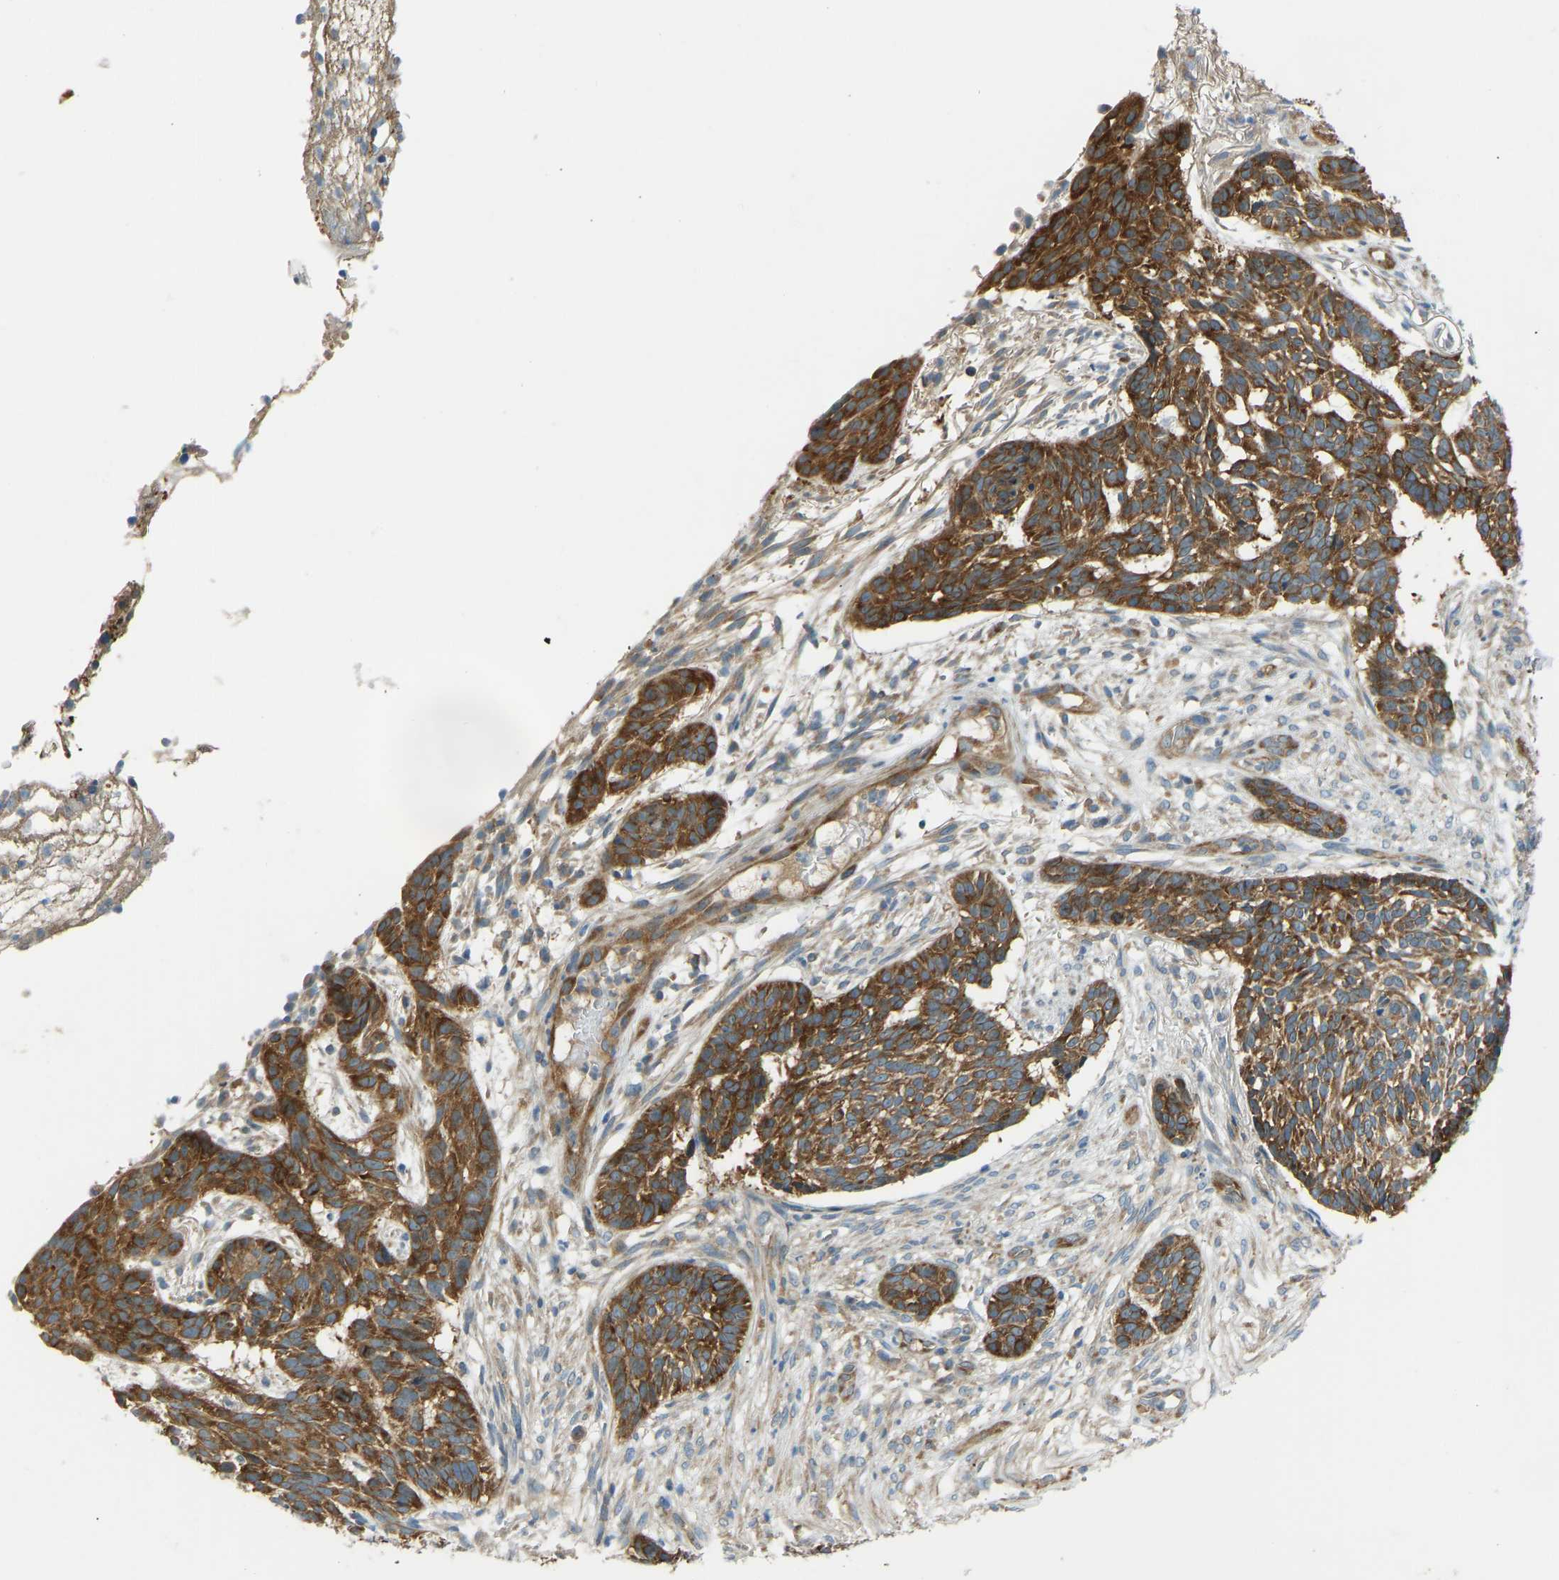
{"staining": {"intensity": "strong", "quantity": ">75%", "location": "cytoplasmic/membranous"}, "tissue": "skin cancer", "cell_type": "Tumor cells", "image_type": "cancer", "snomed": [{"axis": "morphology", "description": "Basal cell carcinoma"}, {"axis": "topography", "description": "Skin"}], "caption": "Immunohistochemical staining of skin cancer (basal cell carcinoma) shows high levels of strong cytoplasmic/membranous protein expression in approximately >75% of tumor cells.", "gene": "STAU2", "patient": {"sex": "male", "age": 85}}